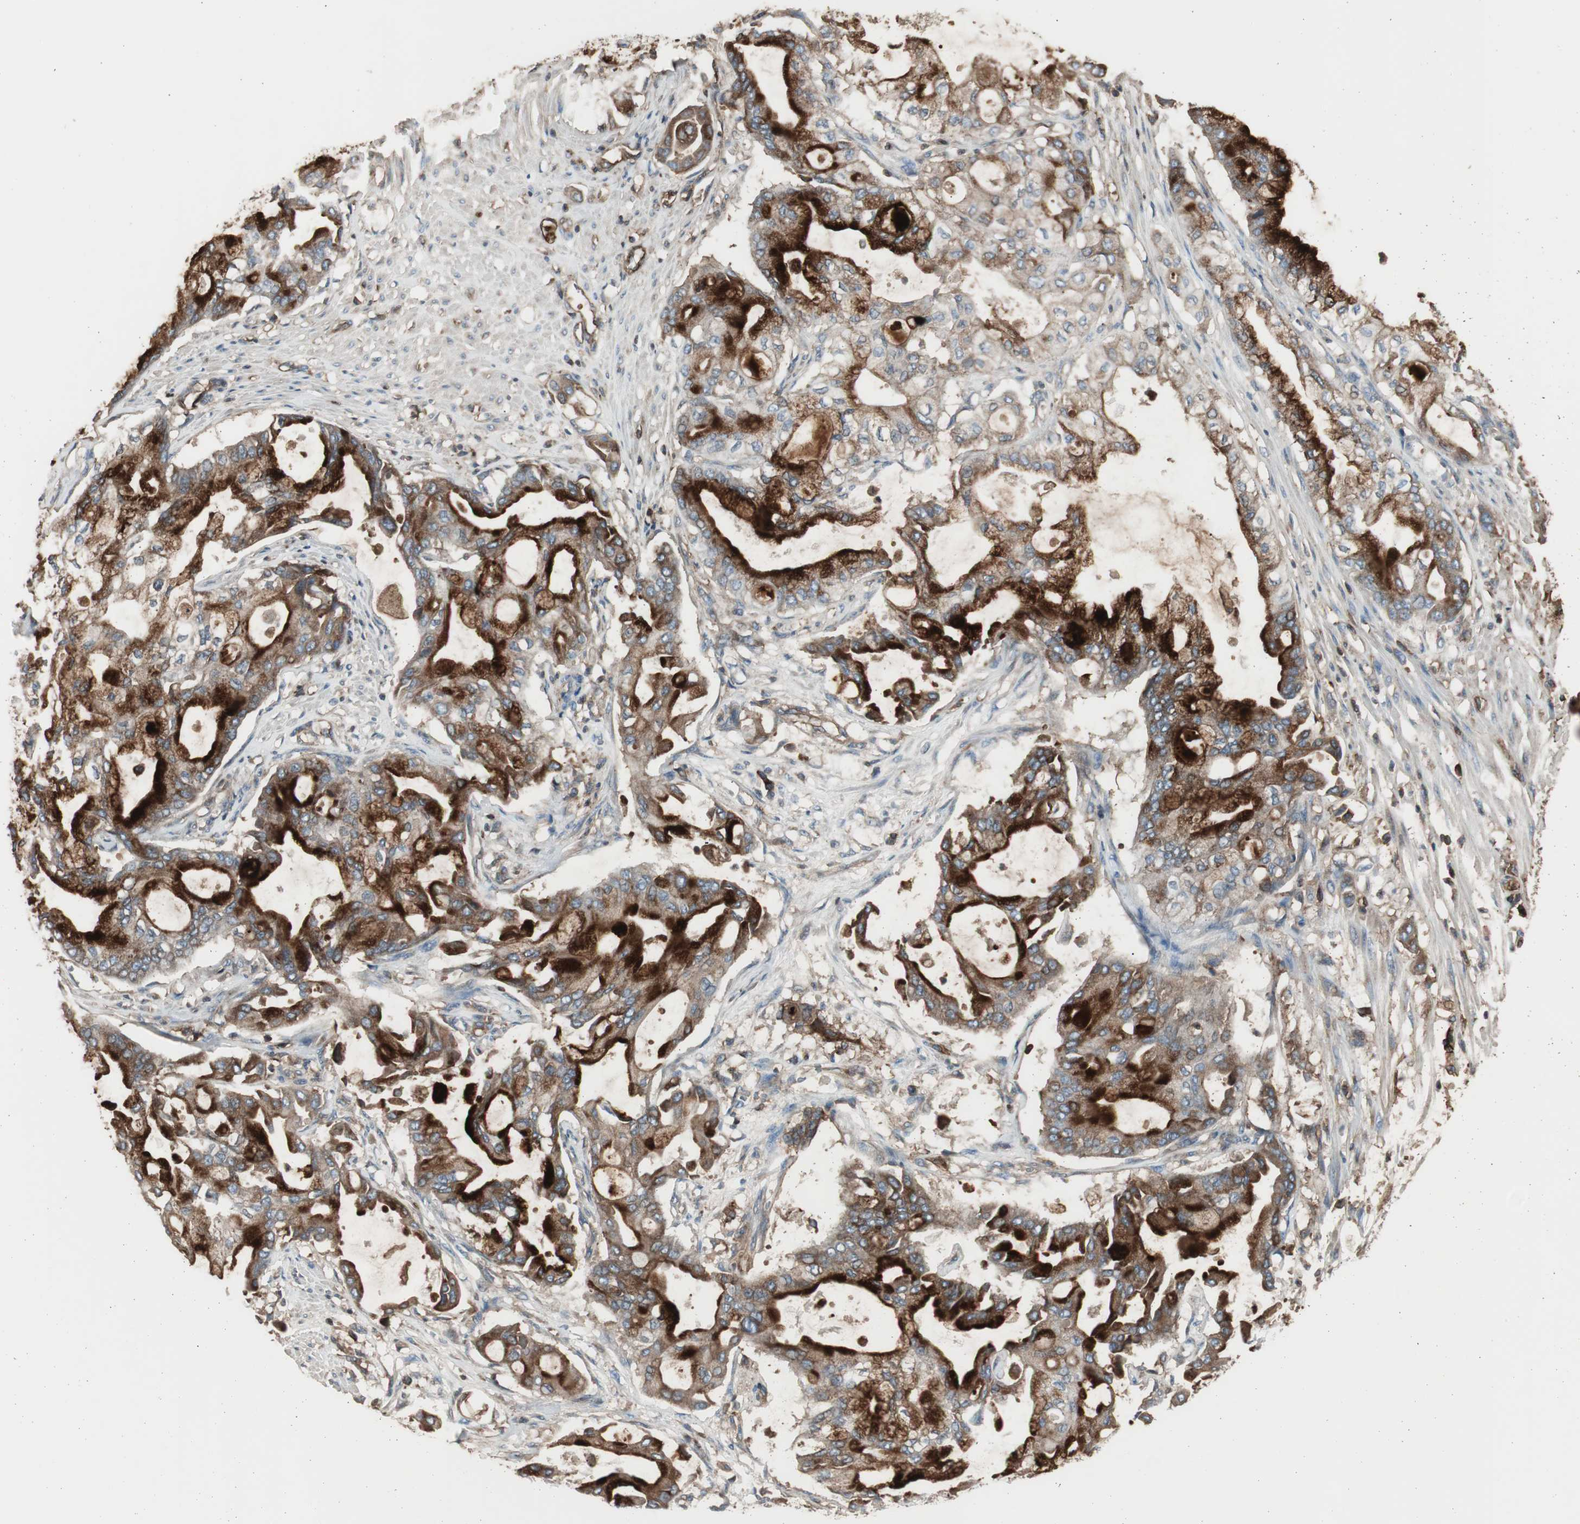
{"staining": {"intensity": "strong", "quantity": ">75%", "location": "cytoplasmic/membranous"}, "tissue": "pancreatic cancer", "cell_type": "Tumor cells", "image_type": "cancer", "snomed": [{"axis": "morphology", "description": "Adenocarcinoma, NOS"}, {"axis": "morphology", "description": "Adenocarcinoma, metastatic, NOS"}, {"axis": "topography", "description": "Lymph node"}, {"axis": "topography", "description": "Pancreas"}, {"axis": "topography", "description": "Duodenum"}], "caption": "This histopathology image demonstrates immunohistochemistry staining of human pancreatic cancer, with high strong cytoplasmic/membranous staining in approximately >75% of tumor cells.", "gene": "B2M", "patient": {"sex": "female", "age": 64}}